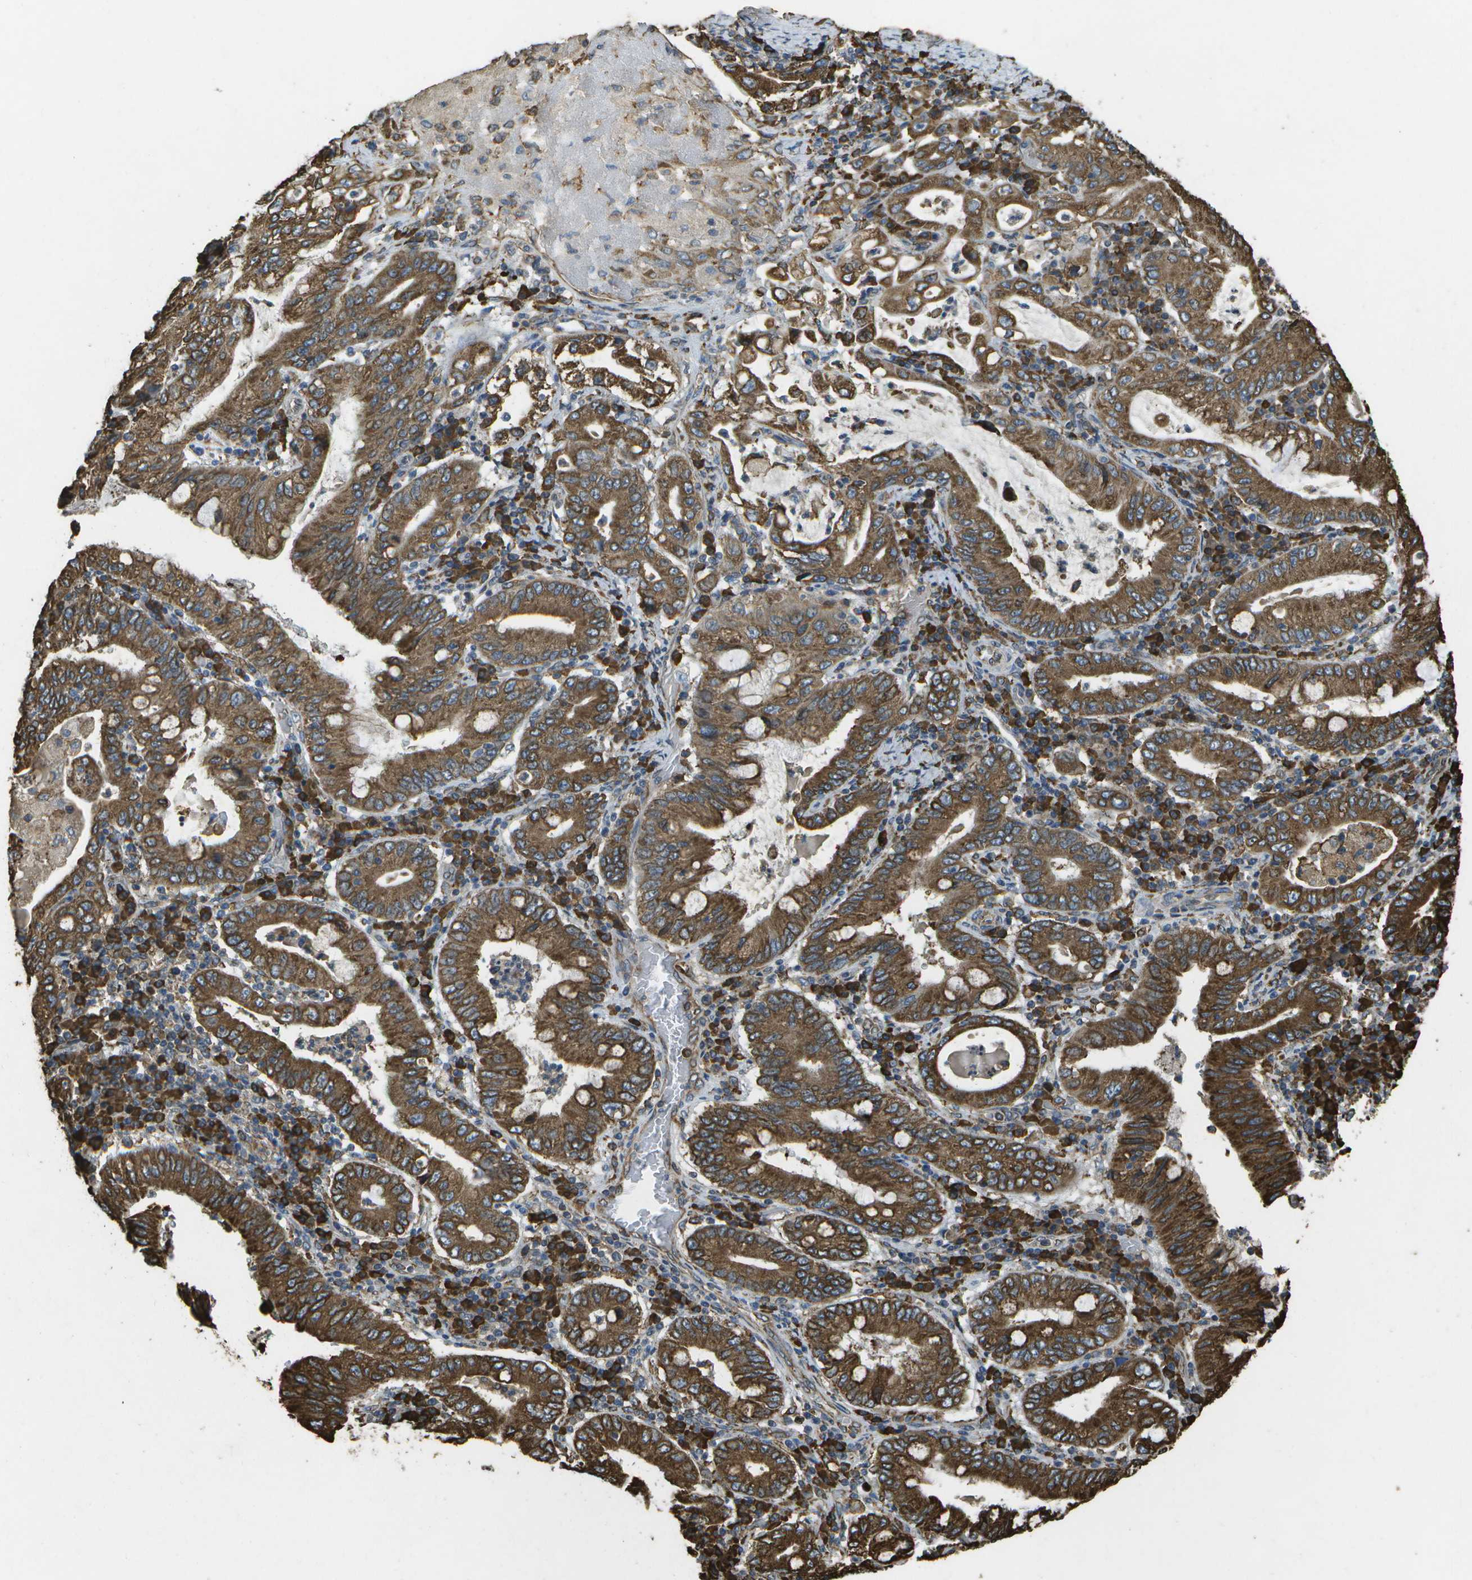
{"staining": {"intensity": "strong", "quantity": ">75%", "location": "cytoplasmic/membranous"}, "tissue": "stomach cancer", "cell_type": "Tumor cells", "image_type": "cancer", "snomed": [{"axis": "morphology", "description": "Normal tissue, NOS"}, {"axis": "morphology", "description": "Adenocarcinoma, NOS"}, {"axis": "topography", "description": "Esophagus"}, {"axis": "topography", "description": "Stomach, upper"}, {"axis": "topography", "description": "Peripheral nerve tissue"}], "caption": "Immunohistochemical staining of human stomach adenocarcinoma exhibits high levels of strong cytoplasmic/membranous staining in about >75% of tumor cells.", "gene": "PDIA4", "patient": {"sex": "male", "age": 62}}